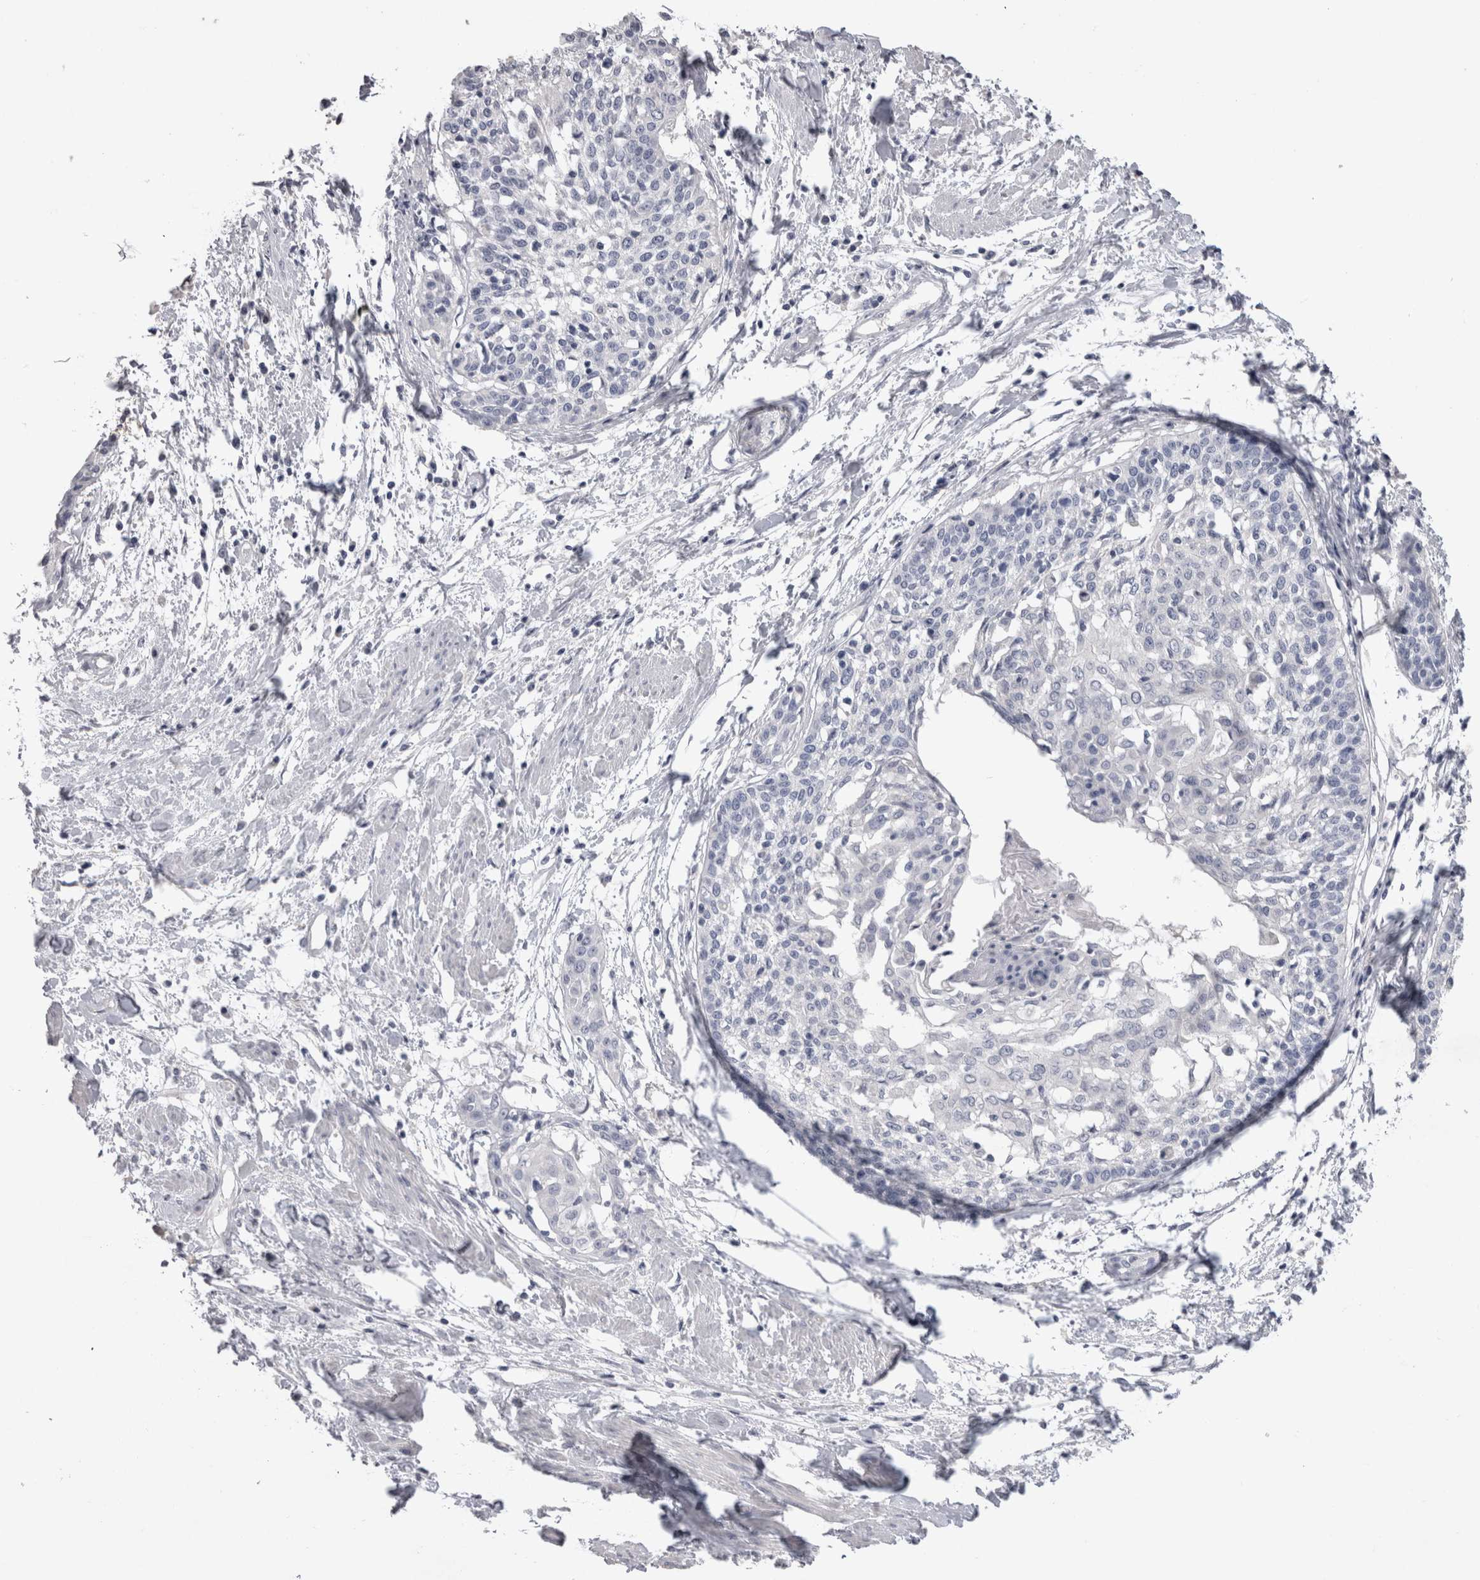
{"staining": {"intensity": "negative", "quantity": "none", "location": "none"}, "tissue": "cervical cancer", "cell_type": "Tumor cells", "image_type": "cancer", "snomed": [{"axis": "morphology", "description": "Squamous cell carcinoma, NOS"}, {"axis": "topography", "description": "Cervix"}], "caption": "Cervical squamous cell carcinoma was stained to show a protein in brown. There is no significant positivity in tumor cells.", "gene": "ADAM2", "patient": {"sex": "female", "age": 57}}